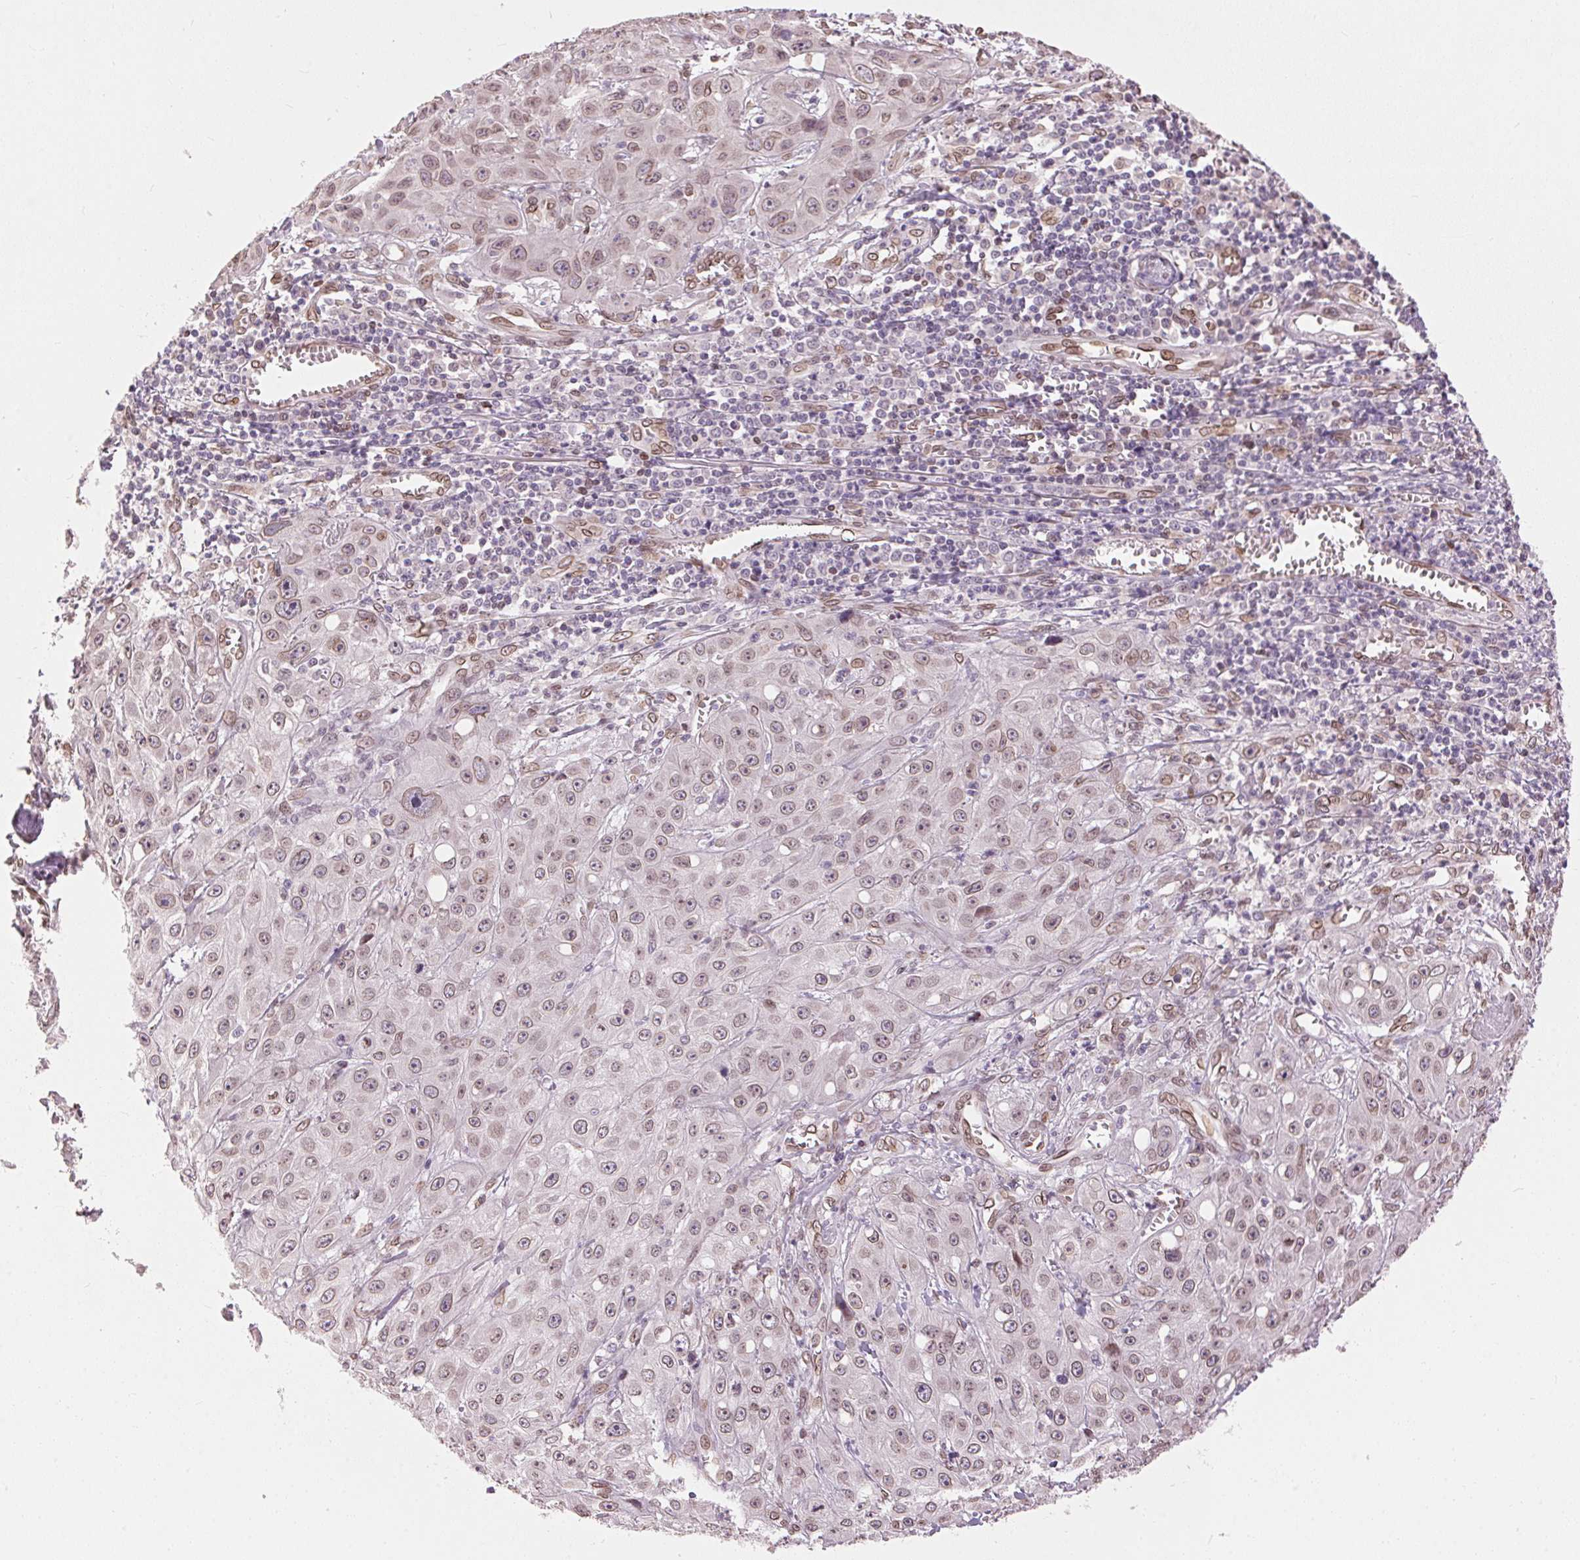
{"staining": {"intensity": "weak", "quantity": "25%-75%", "location": "cytoplasmic/membranous,nuclear"}, "tissue": "skin cancer", "cell_type": "Tumor cells", "image_type": "cancer", "snomed": [{"axis": "morphology", "description": "Squamous cell carcinoma, NOS"}, {"axis": "topography", "description": "Skin"}, {"axis": "topography", "description": "Vulva"}], "caption": "Immunohistochemical staining of human squamous cell carcinoma (skin) reveals low levels of weak cytoplasmic/membranous and nuclear protein positivity in approximately 25%-75% of tumor cells.", "gene": "TMEM175", "patient": {"sex": "female", "age": 71}}